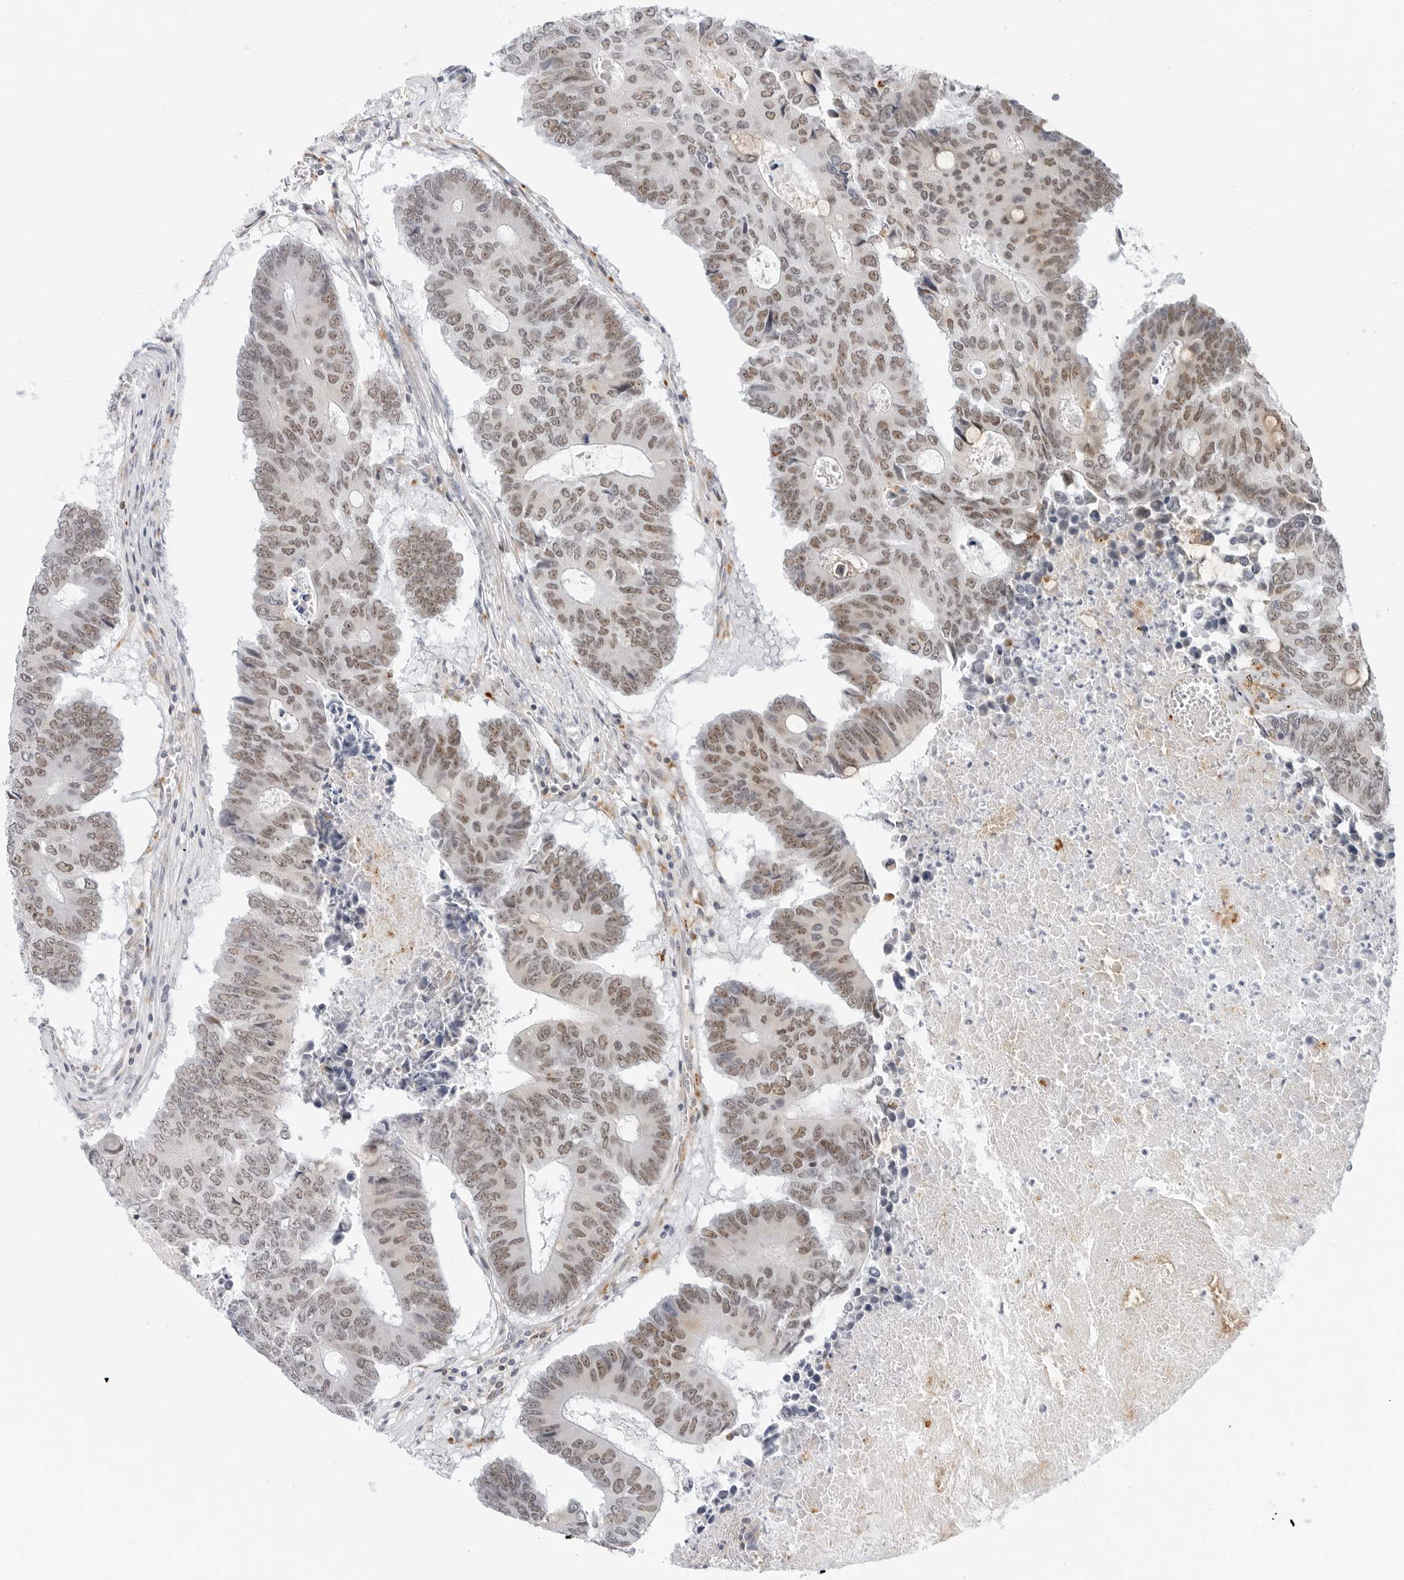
{"staining": {"intensity": "moderate", "quantity": ">75%", "location": "nuclear"}, "tissue": "colorectal cancer", "cell_type": "Tumor cells", "image_type": "cancer", "snomed": [{"axis": "morphology", "description": "Adenocarcinoma, NOS"}, {"axis": "topography", "description": "Colon"}], "caption": "A high-resolution micrograph shows immunohistochemistry staining of adenocarcinoma (colorectal), which reveals moderate nuclear staining in about >75% of tumor cells. (Stains: DAB (3,3'-diaminobenzidine) in brown, nuclei in blue, Microscopy: brightfield microscopy at high magnification).", "gene": "TSEN2", "patient": {"sex": "male", "age": 87}}